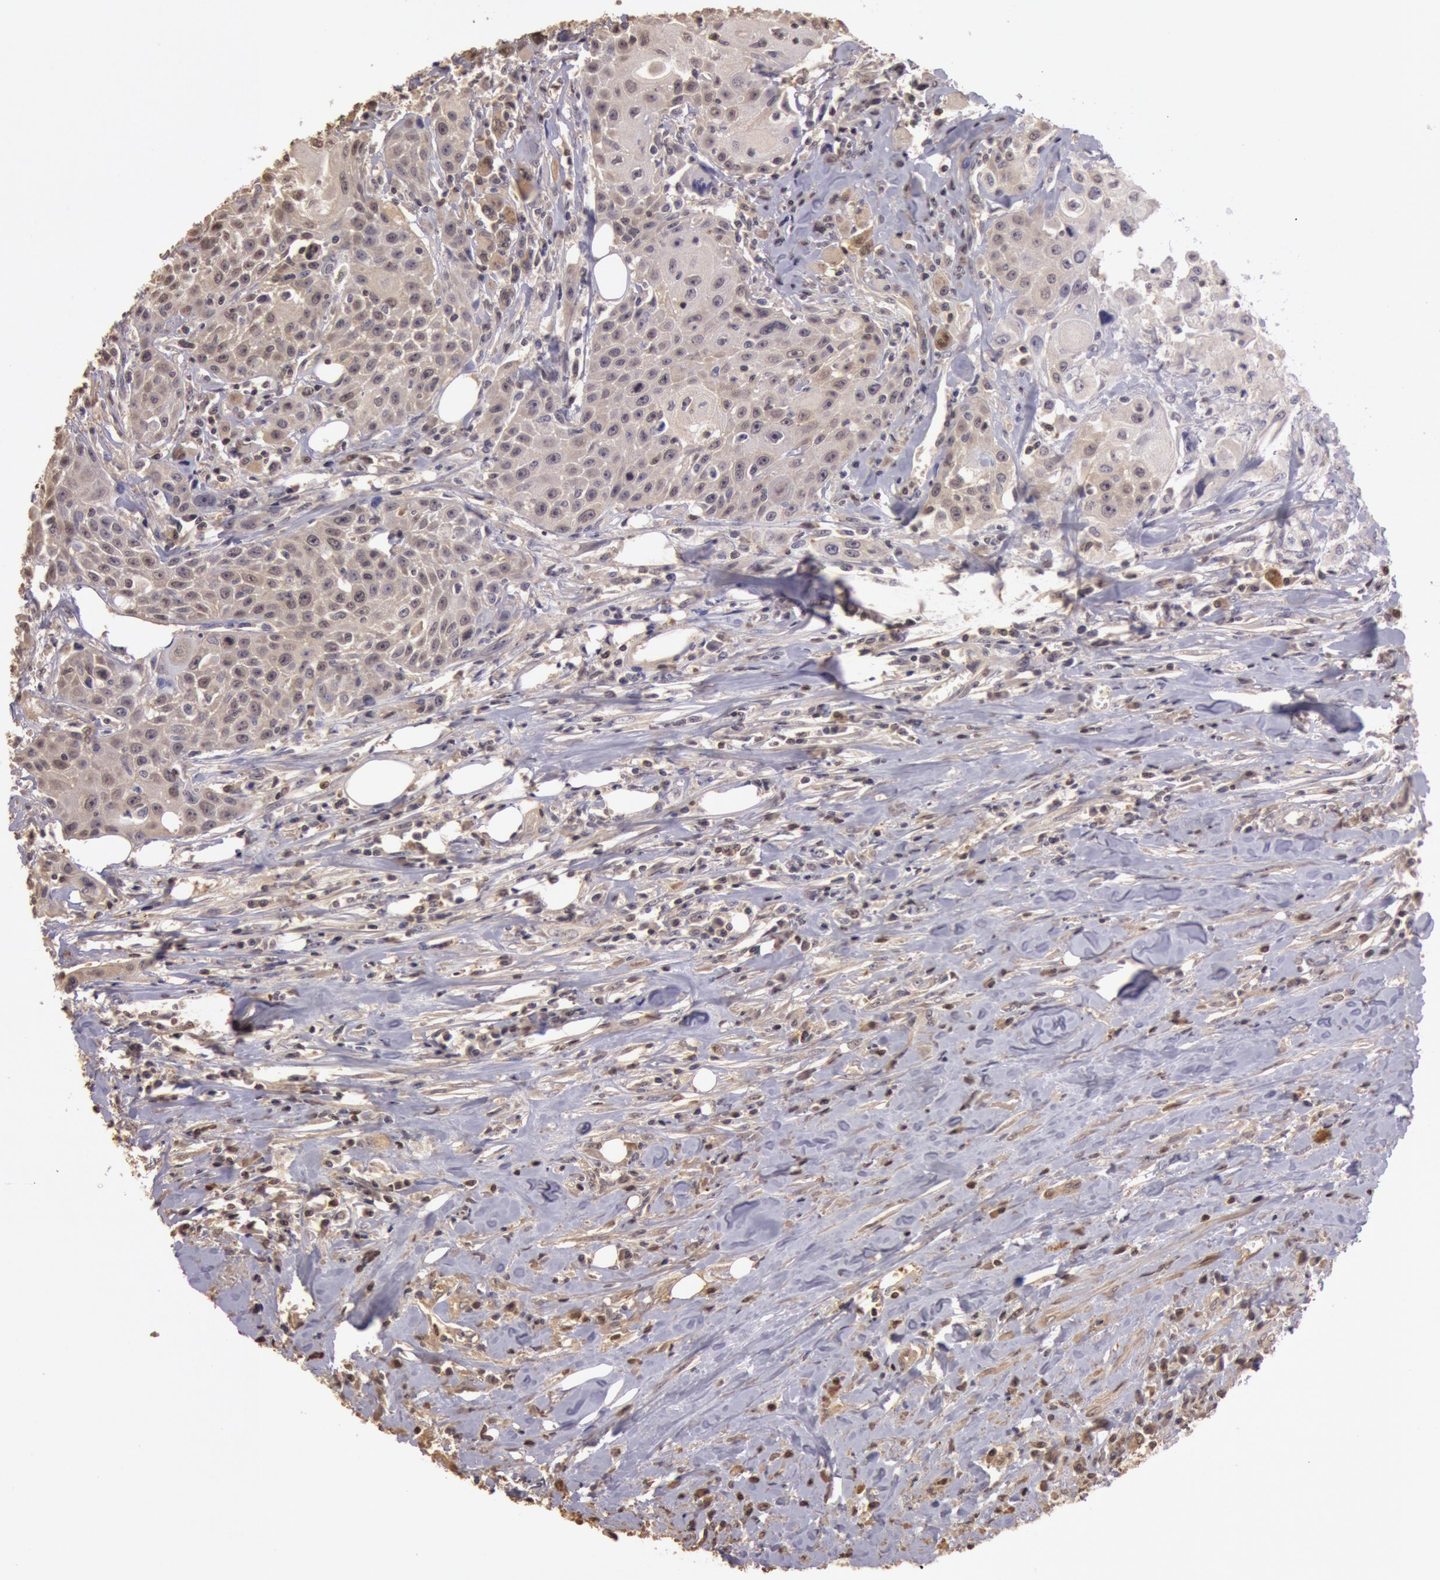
{"staining": {"intensity": "weak", "quantity": "<25%", "location": "cytoplasmic/membranous,nuclear"}, "tissue": "head and neck cancer", "cell_type": "Tumor cells", "image_type": "cancer", "snomed": [{"axis": "morphology", "description": "Squamous cell carcinoma, NOS"}, {"axis": "topography", "description": "Oral tissue"}, {"axis": "topography", "description": "Head-Neck"}], "caption": "This is an IHC image of head and neck cancer (squamous cell carcinoma). There is no expression in tumor cells.", "gene": "SOD1", "patient": {"sex": "female", "age": 82}}